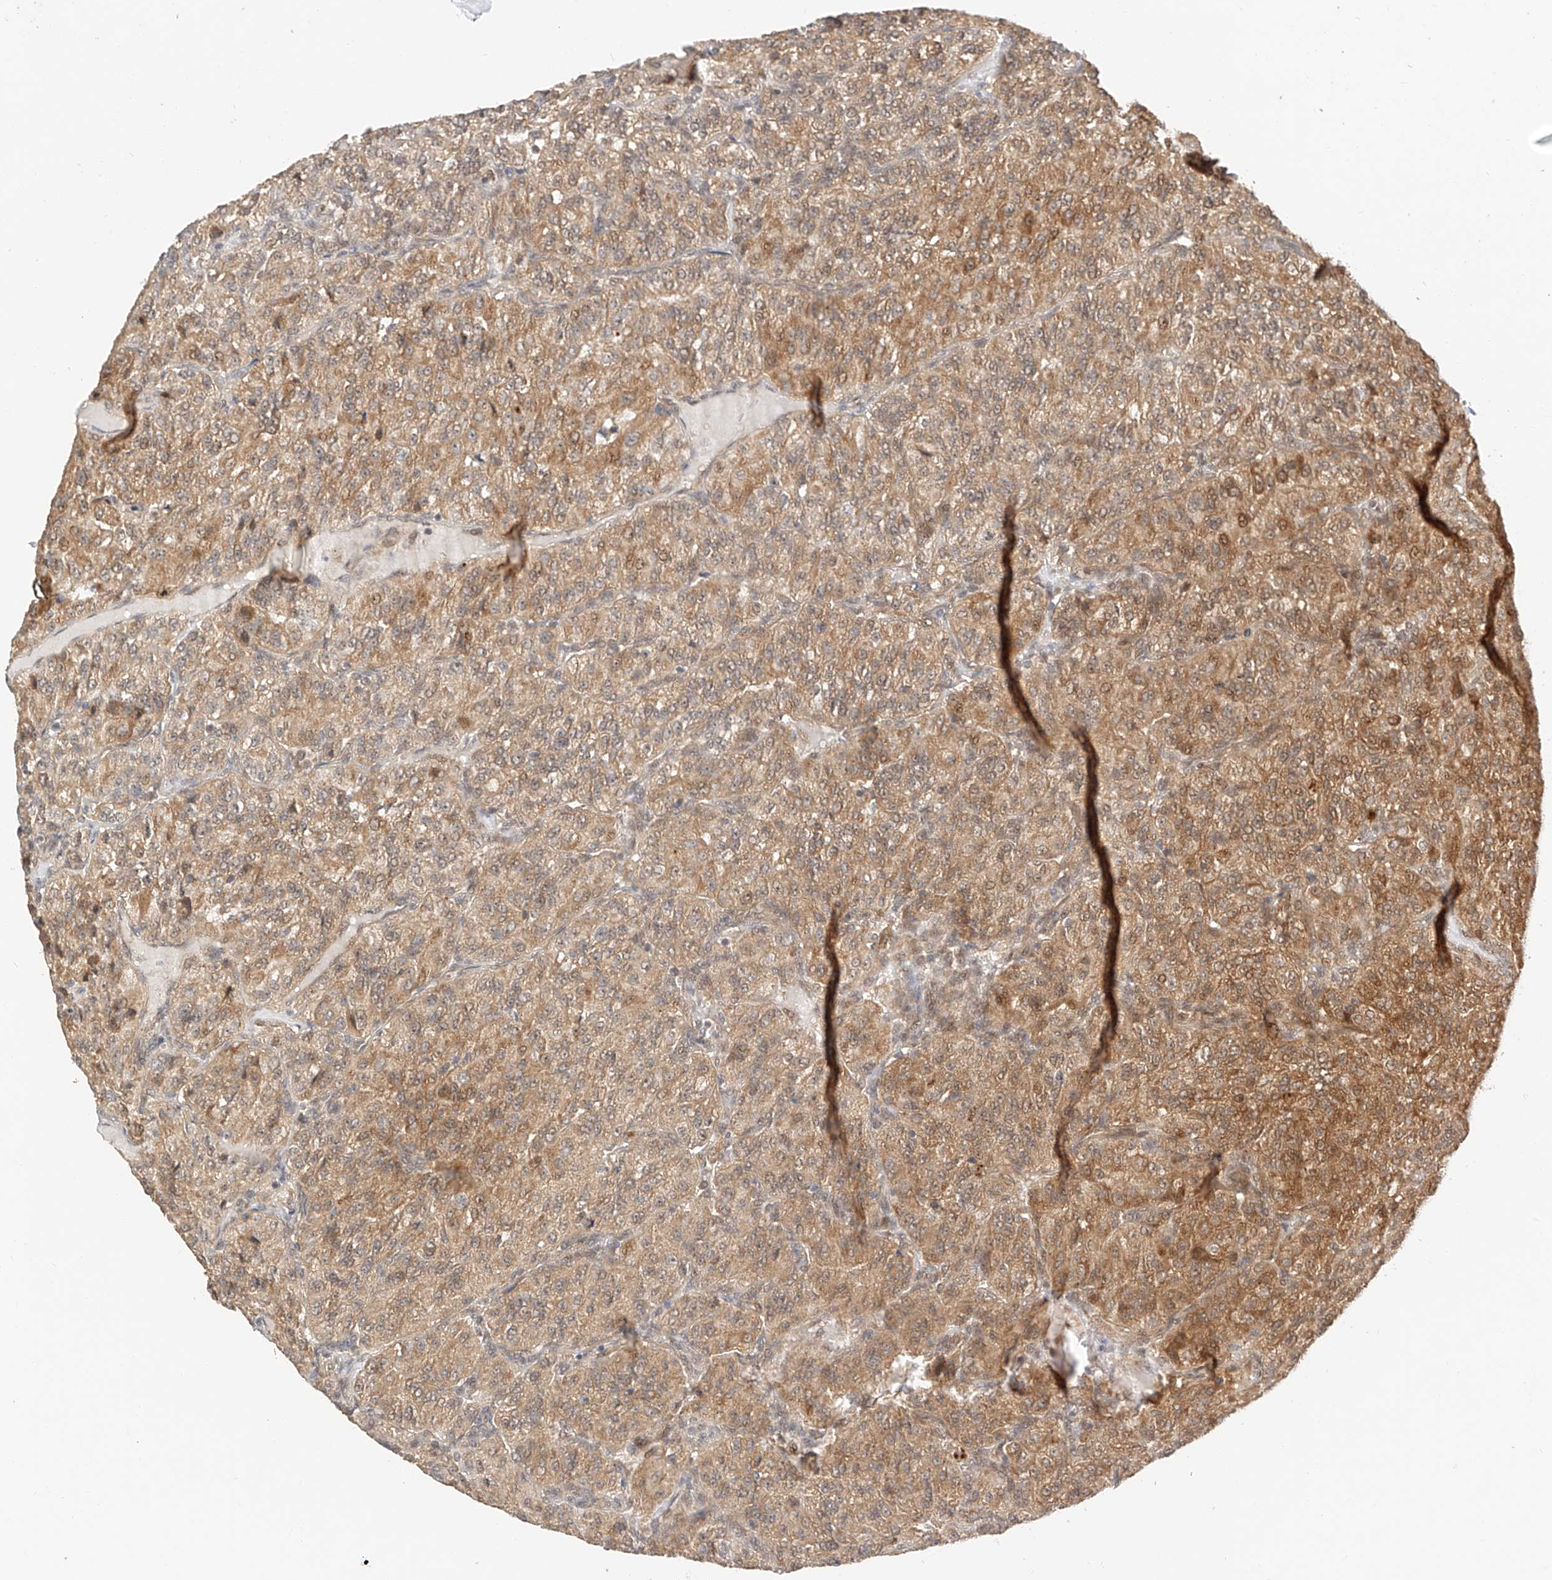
{"staining": {"intensity": "moderate", "quantity": "25%-75%", "location": "cytoplasmic/membranous"}, "tissue": "renal cancer", "cell_type": "Tumor cells", "image_type": "cancer", "snomed": [{"axis": "morphology", "description": "Adenocarcinoma, NOS"}, {"axis": "topography", "description": "Kidney"}], "caption": "Immunohistochemistry (IHC) staining of renal adenocarcinoma, which displays medium levels of moderate cytoplasmic/membranous expression in approximately 25%-75% of tumor cells indicating moderate cytoplasmic/membranous protein staining. The staining was performed using DAB (brown) for protein detection and nuclei were counterstained in hematoxylin (blue).", "gene": "EIF4H", "patient": {"sex": "female", "age": 63}}